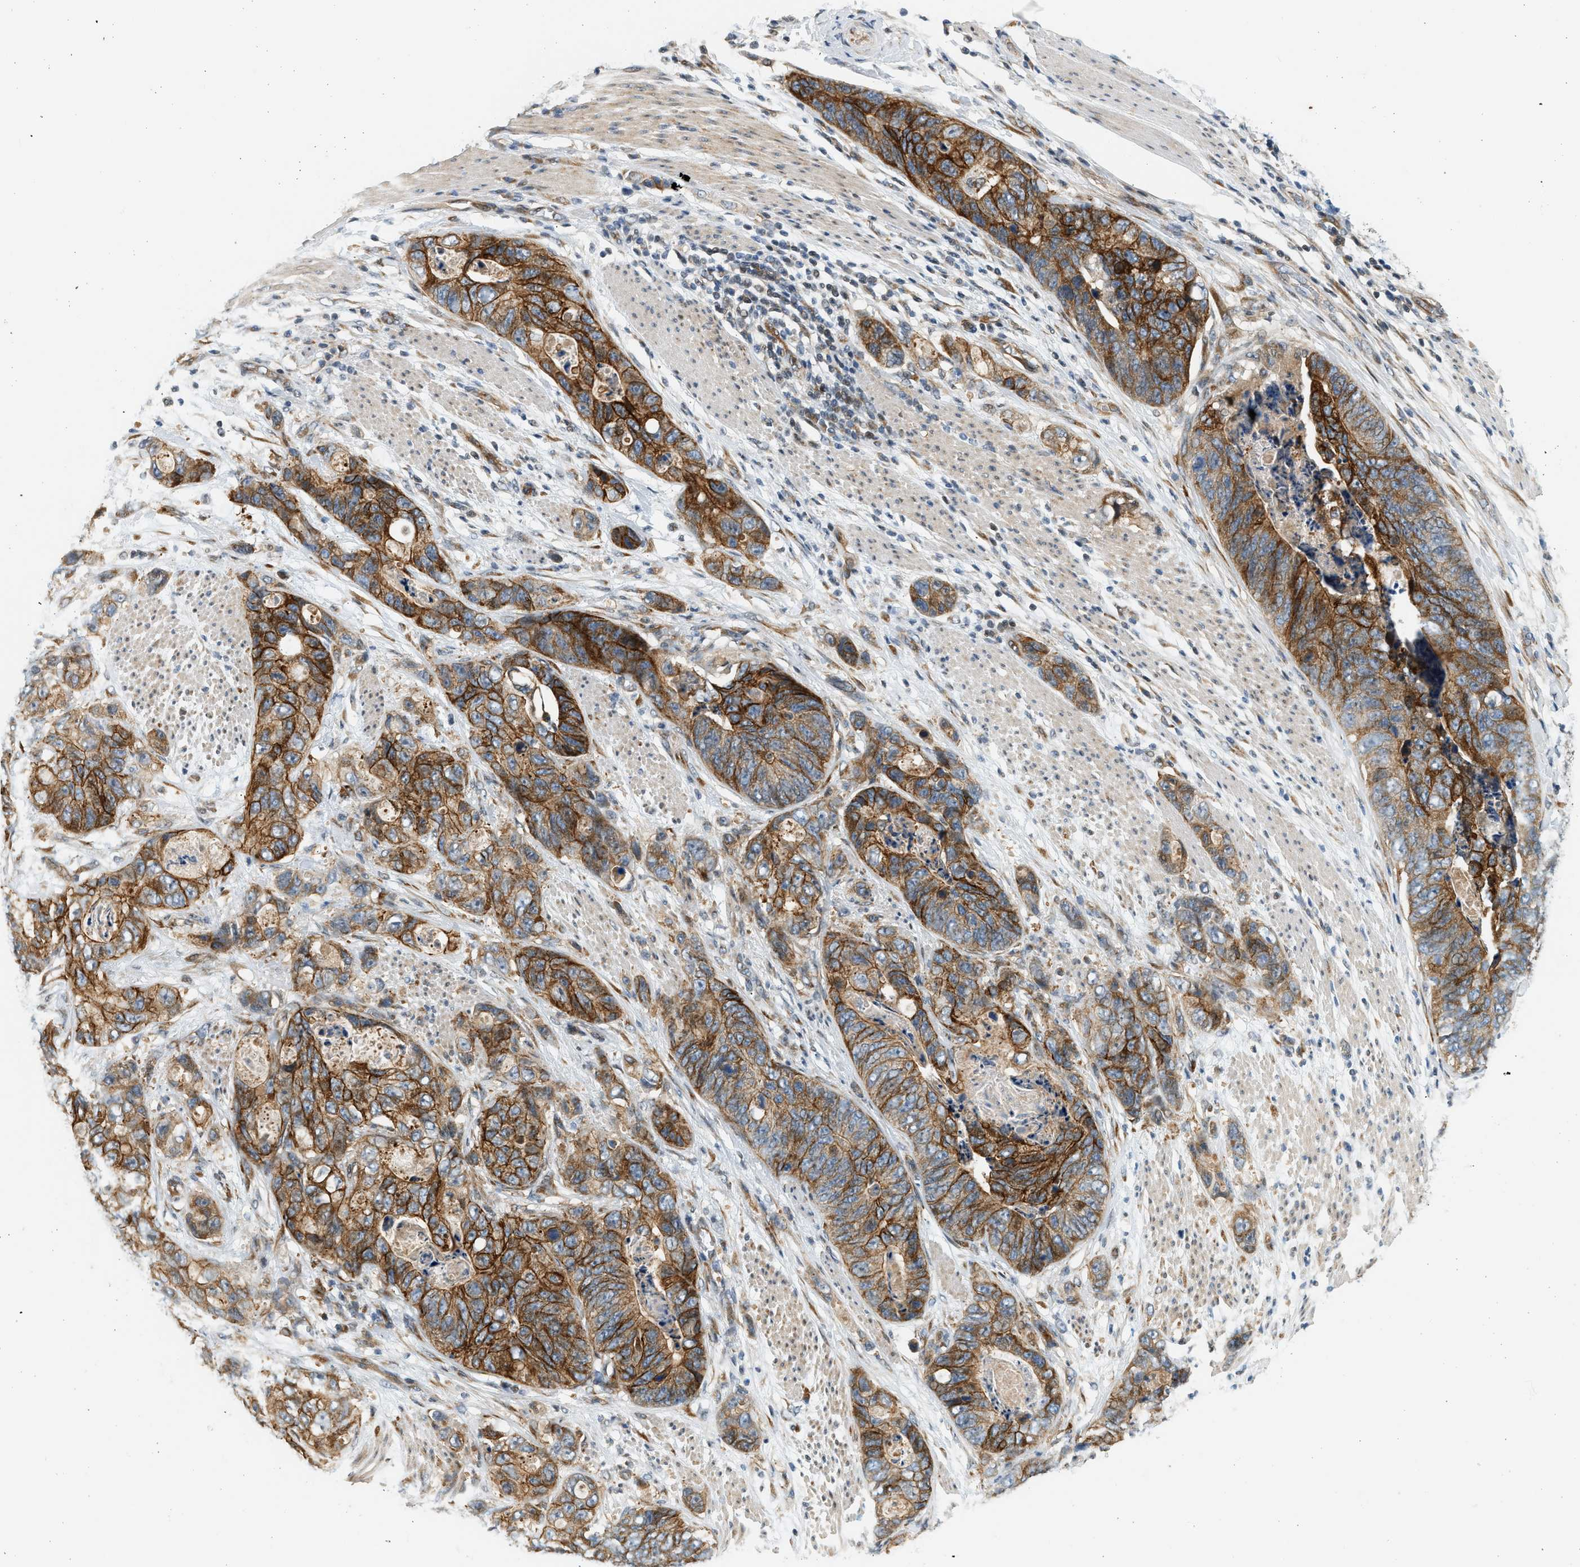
{"staining": {"intensity": "strong", "quantity": ">75%", "location": "cytoplasmic/membranous"}, "tissue": "stomach cancer", "cell_type": "Tumor cells", "image_type": "cancer", "snomed": [{"axis": "morphology", "description": "Adenocarcinoma, NOS"}, {"axis": "topography", "description": "Stomach"}], "caption": "Stomach adenocarcinoma stained for a protein shows strong cytoplasmic/membranous positivity in tumor cells.", "gene": "NRSN2", "patient": {"sex": "female", "age": 89}}